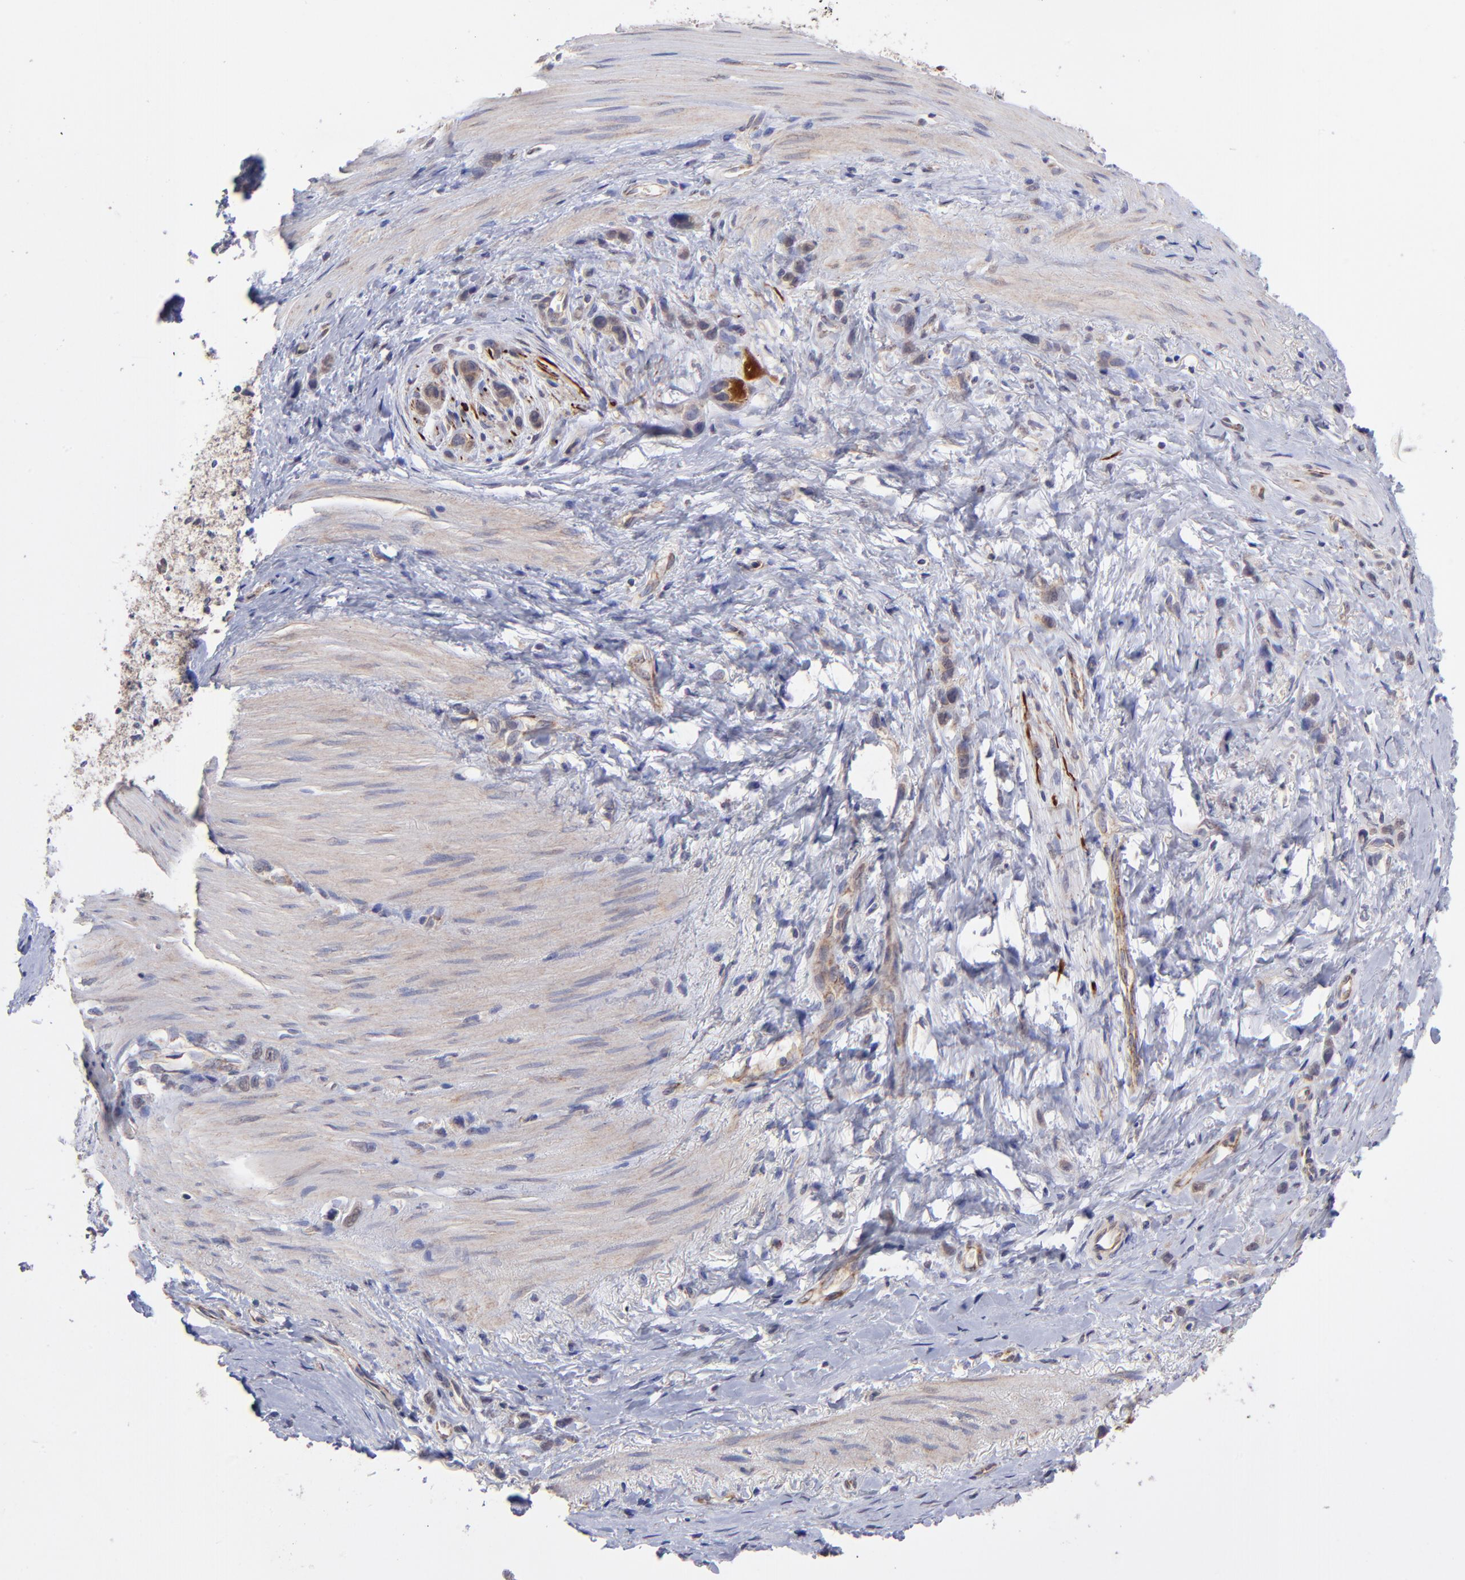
{"staining": {"intensity": "moderate", "quantity": ">75%", "location": "cytoplasmic/membranous"}, "tissue": "stomach cancer", "cell_type": "Tumor cells", "image_type": "cancer", "snomed": [{"axis": "morphology", "description": "Normal tissue, NOS"}, {"axis": "morphology", "description": "Adenocarcinoma, NOS"}, {"axis": "morphology", "description": "Adenocarcinoma, High grade"}, {"axis": "topography", "description": "Stomach, upper"}, {"axis": "topography", "description": "Stomach"}], "caption": "Adenocarcinoma (stomach) stained with a protein marker demonstrates moderate staining in tumor cells.", "gene": "UBE2H", "patient": {"sex": "female", "age": 65}}